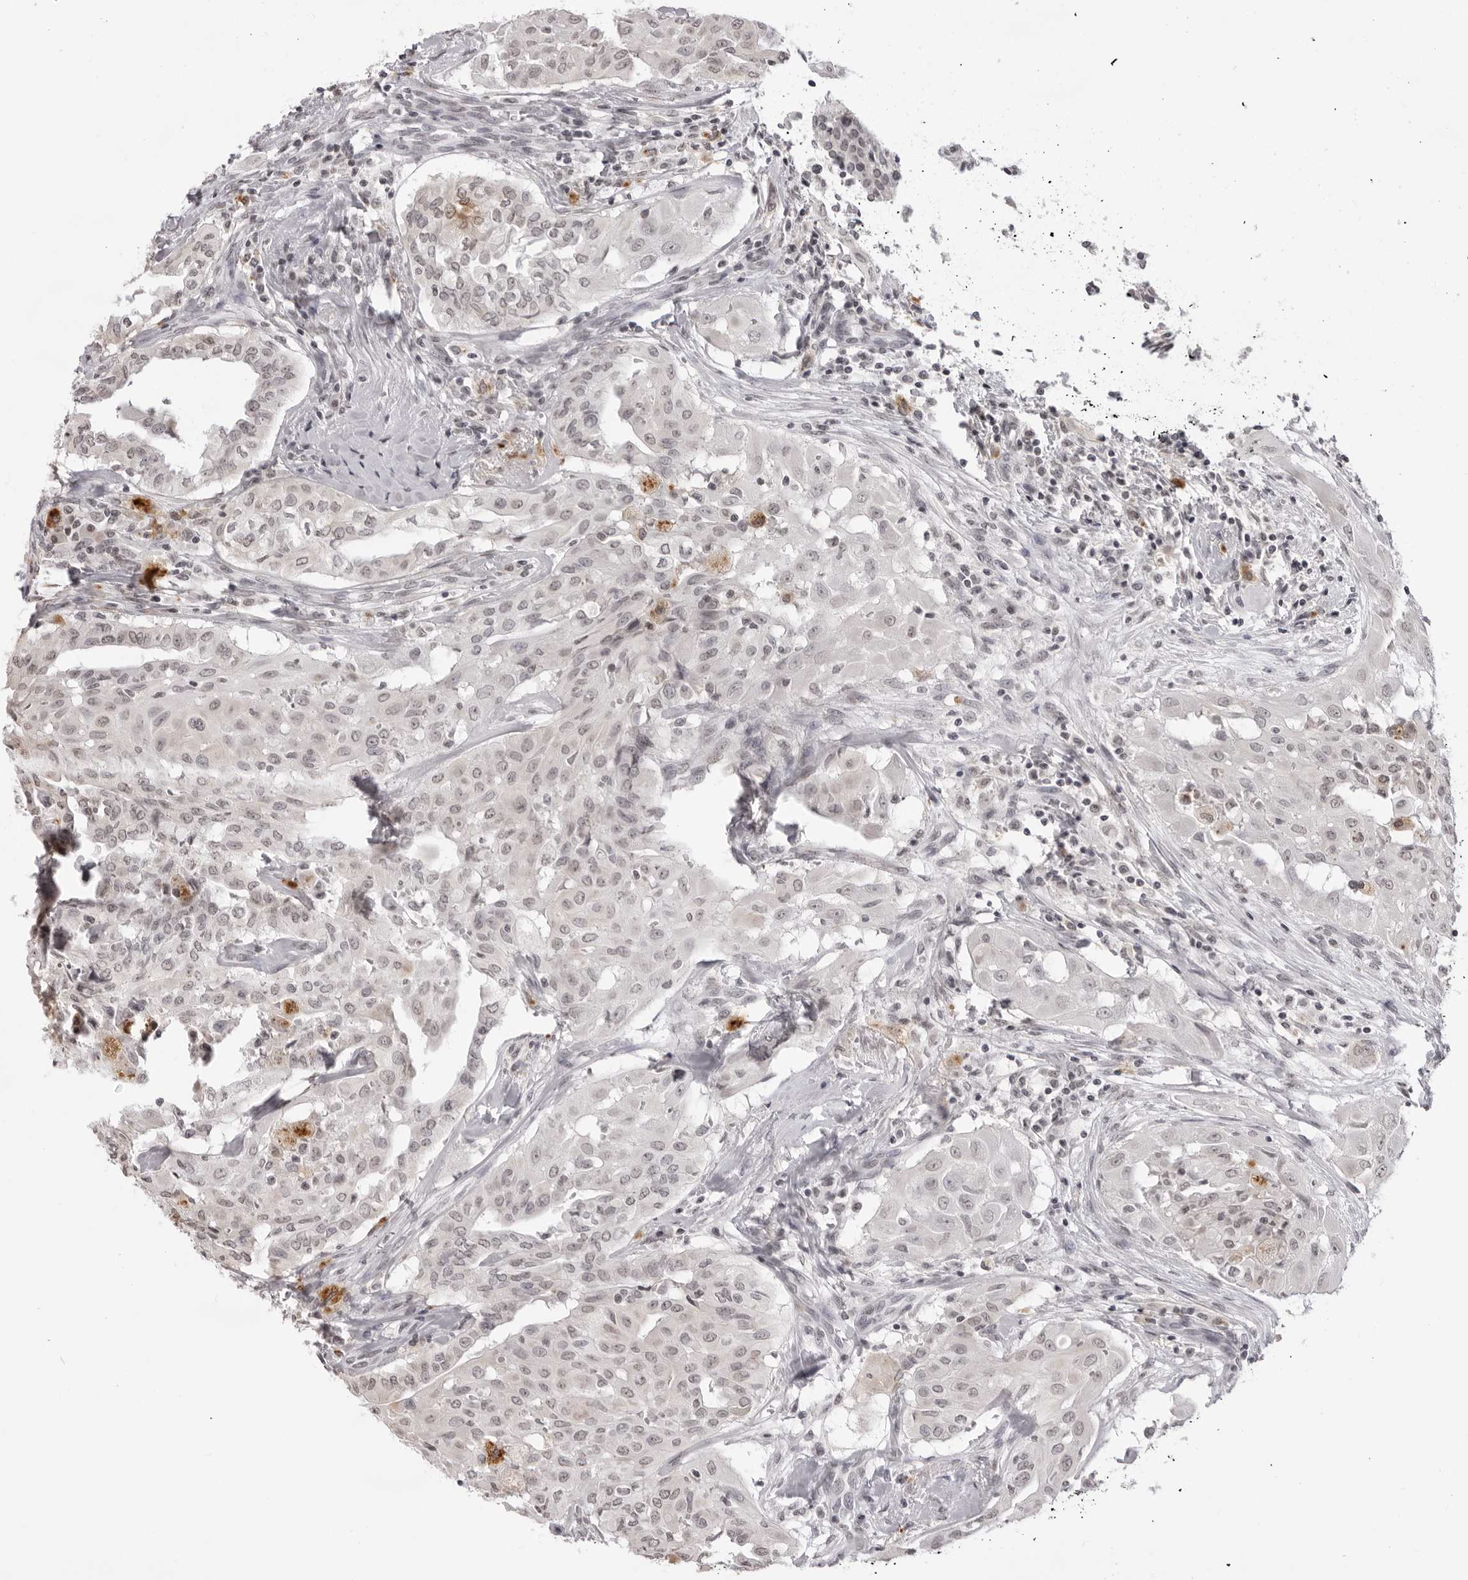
{"staining": {"intensity": "weak", "quantity": "25%-75%", "location": "nuclear"}, "tissue": "thyroid cancer", "cell_type": "Tumor cells", "image_type": "cancer", "snomed": [{"axis": "morphology", "description": "Papillary adenocarcinoma, NOS"}, {"axis": "topography", "description": "Thyroid gland"}], "caption": "Protein analysis of thyroid cancer (papillary adenocarcinoma) tissue shows weak nuclear staining in approximately 25%-75% of tumor cells. Nuclei are stained in blue.", "gene": "NTM", "patient": {"sex": "female", "age": 59}}